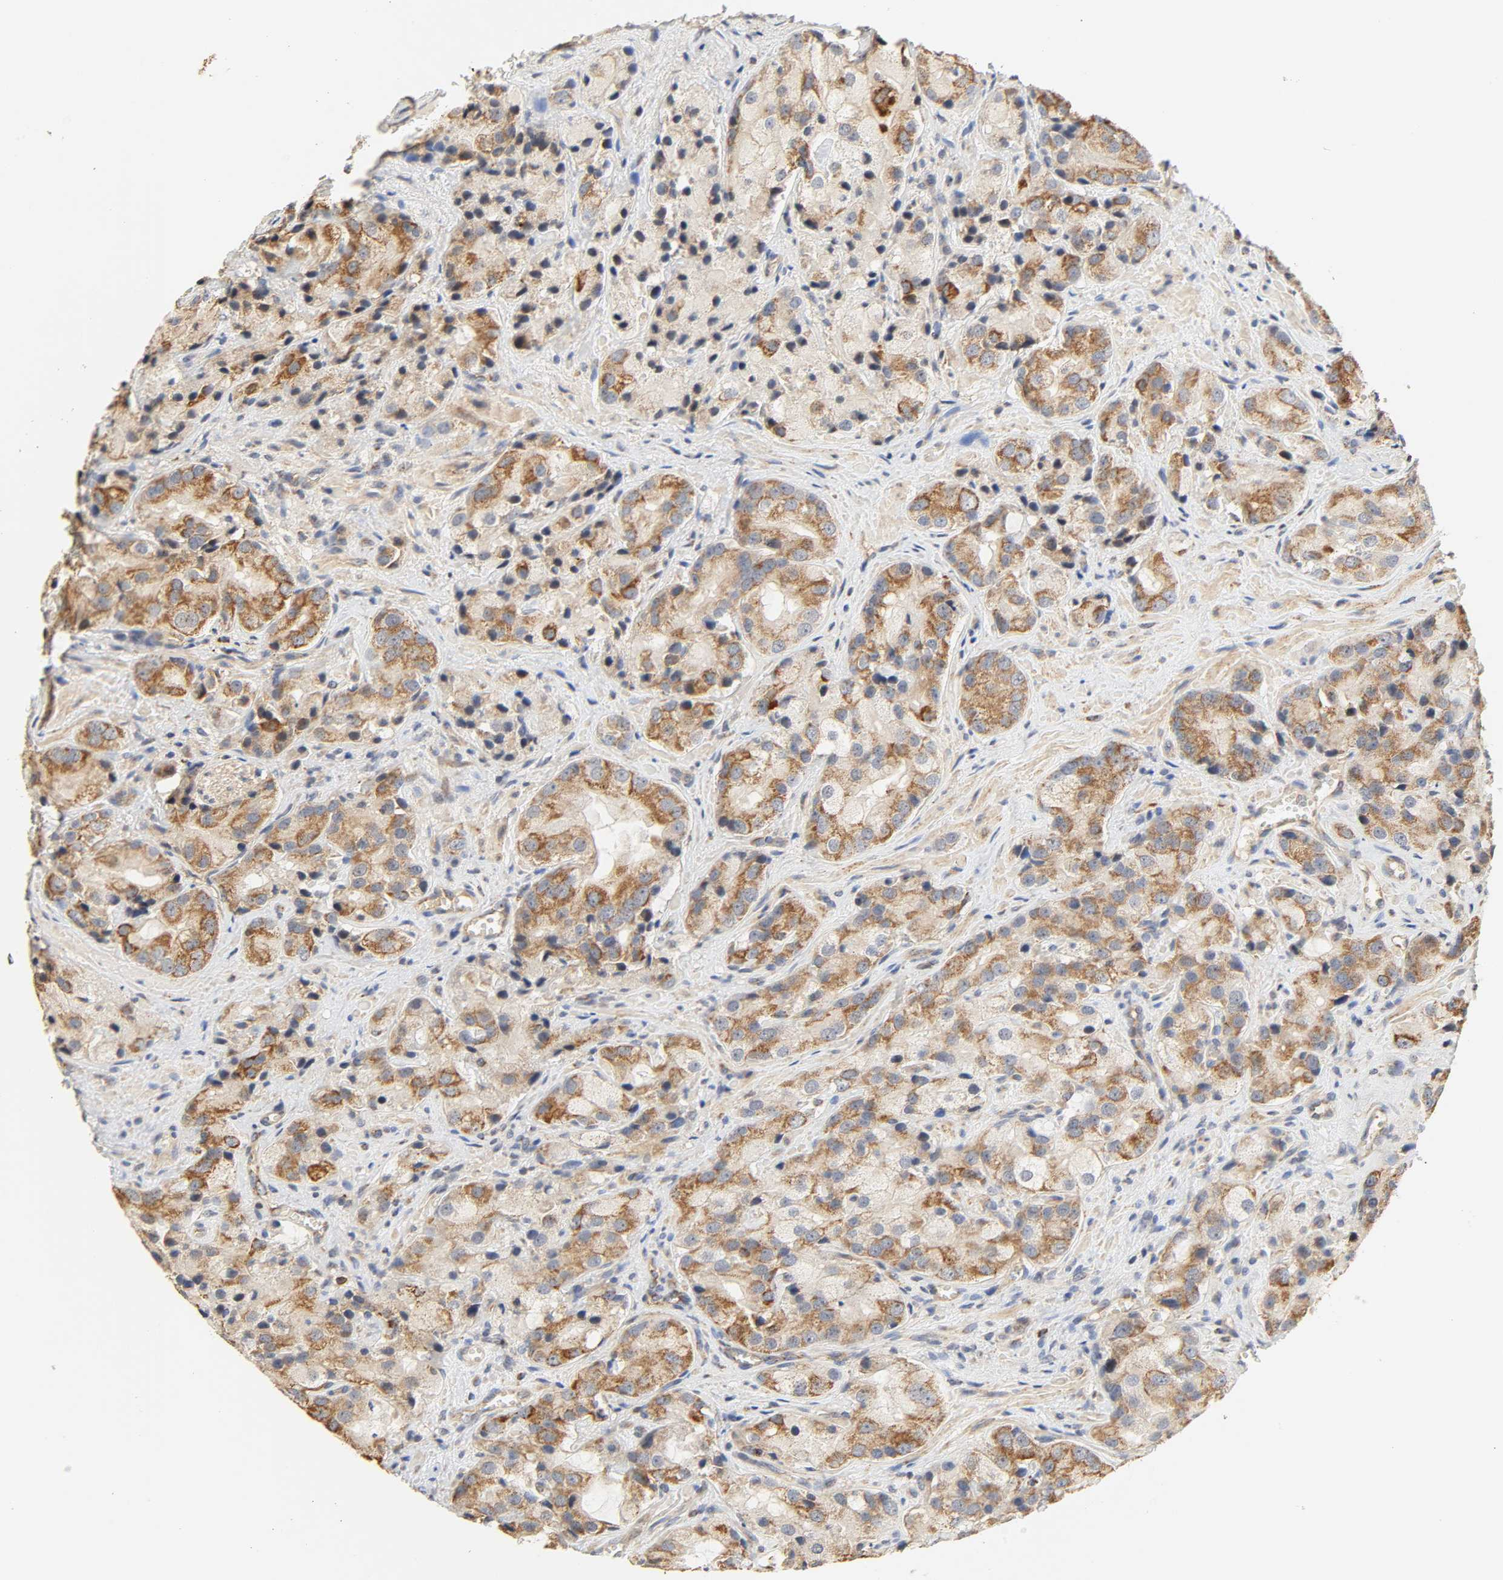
{"staining": {"intensity": "moderate", "quantity": ">75%", "location": "cytoplasmic/membranous"}, "tissue": "prostate cancer", "cell_type": "Tumor cells", "image_type": "cancer", "snomed": [{"axis": "morphology", "description": "Adenocarcinoma, High grade"}, {"axis": "topography", "description": "Prostate"}], "caption": "Brown immunohistochemical staining in human prostate cancer (high-grade adenocarcinoma) reveals moderate cytoplasmic/membranous staining in approximately >75% of tumor cells. (DAB IHC, brown staining for protein, blue staining for nuclei).", "gene": "ZMAT5", "patient": {"sex": "male", "age": 70}}